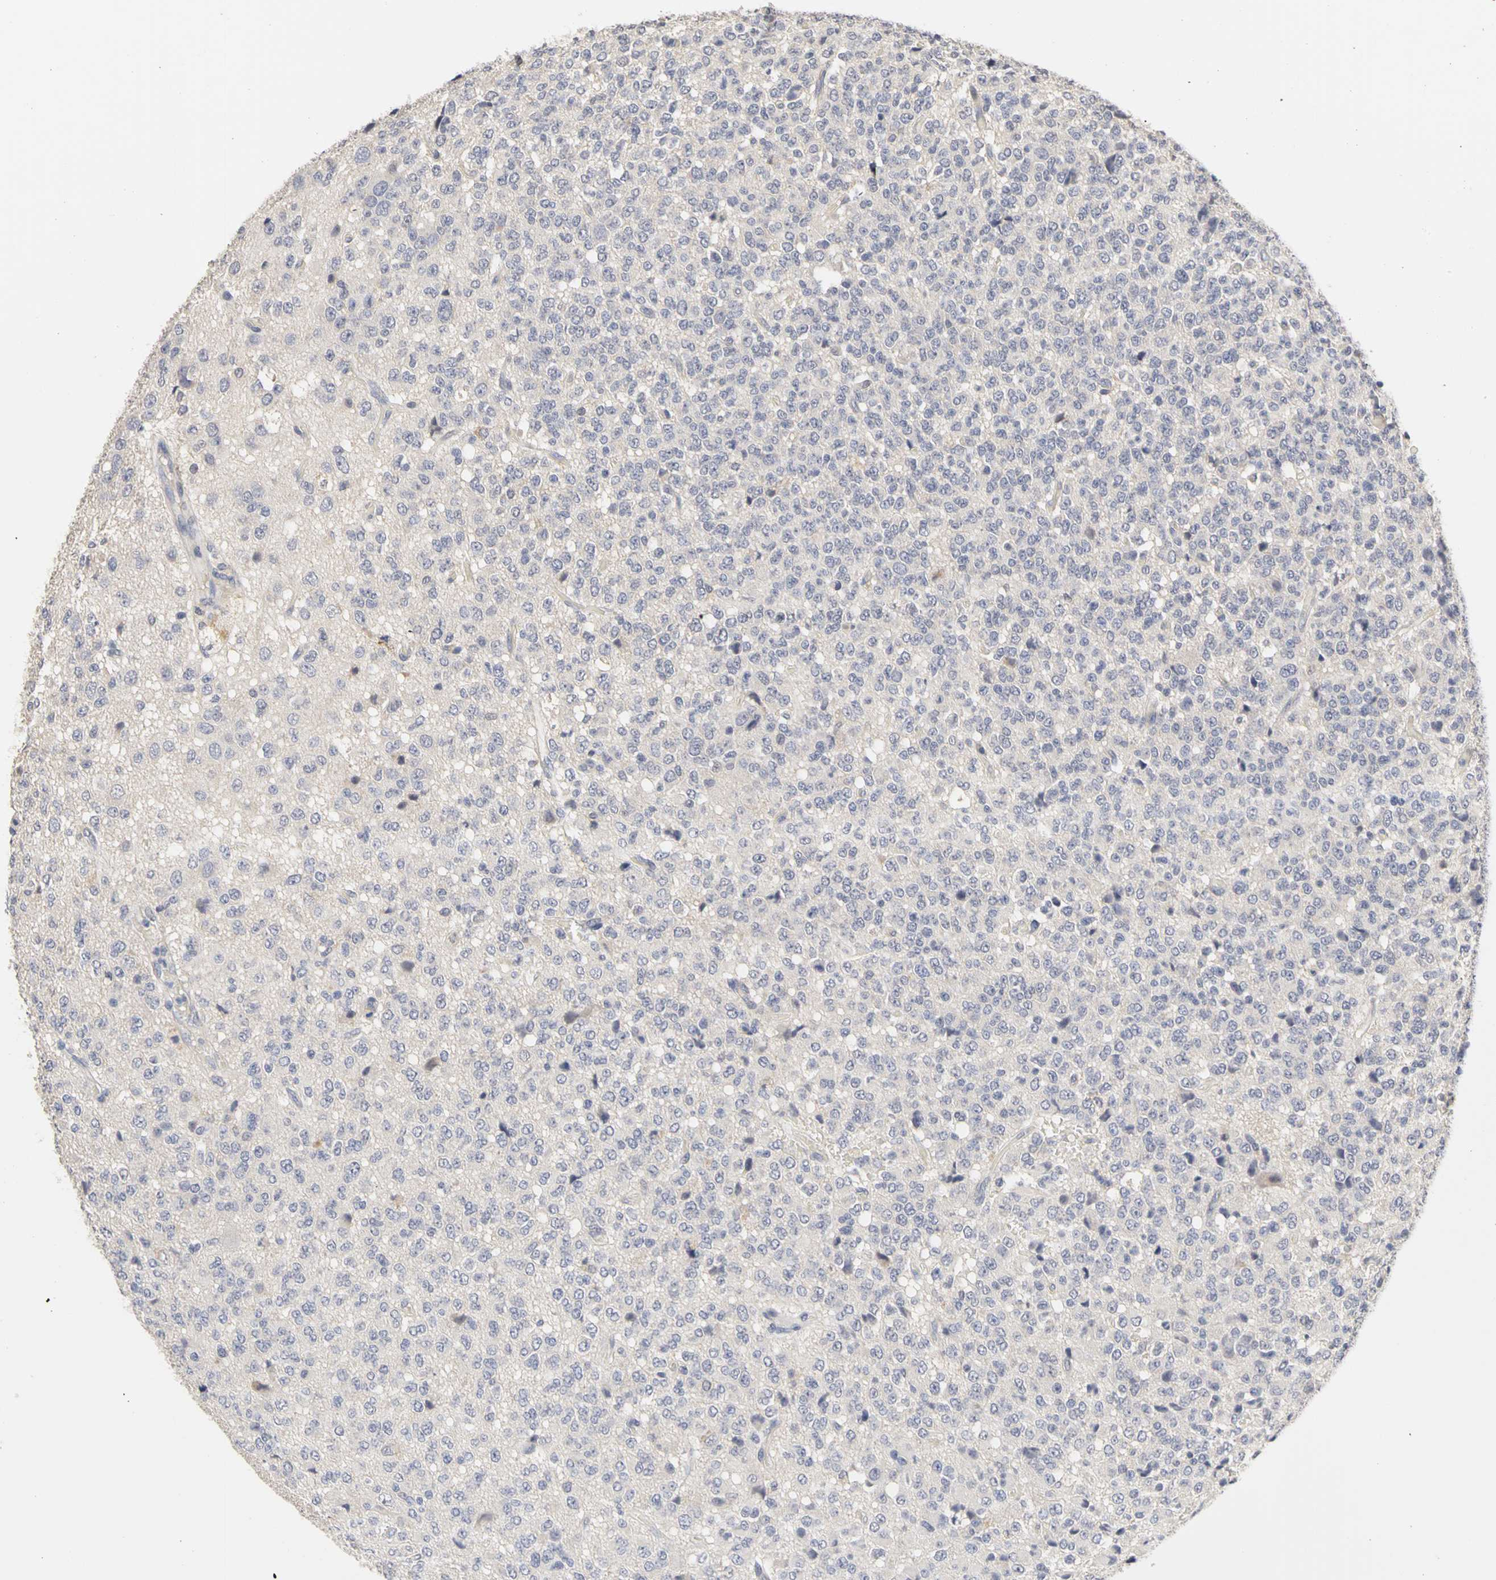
{"staining": {"intensity": "negative", "quantity": "none", "location": "none"}, "tissue": "glioma", "cell_type": "Tumor cells", "image_type": "cancer", "snomed": [{"axis": "morphology", "description": "Glioma, malignant, High grade"}, {"axis": "topography", "description": "pancreas cauda"}], "caption": "The immunohistochemistry image has no significant expression in tumor cells of high-grade glioma (malignant) tissue.", "gene": "PGR", "patient": {"sex": "male", "age": 60}}